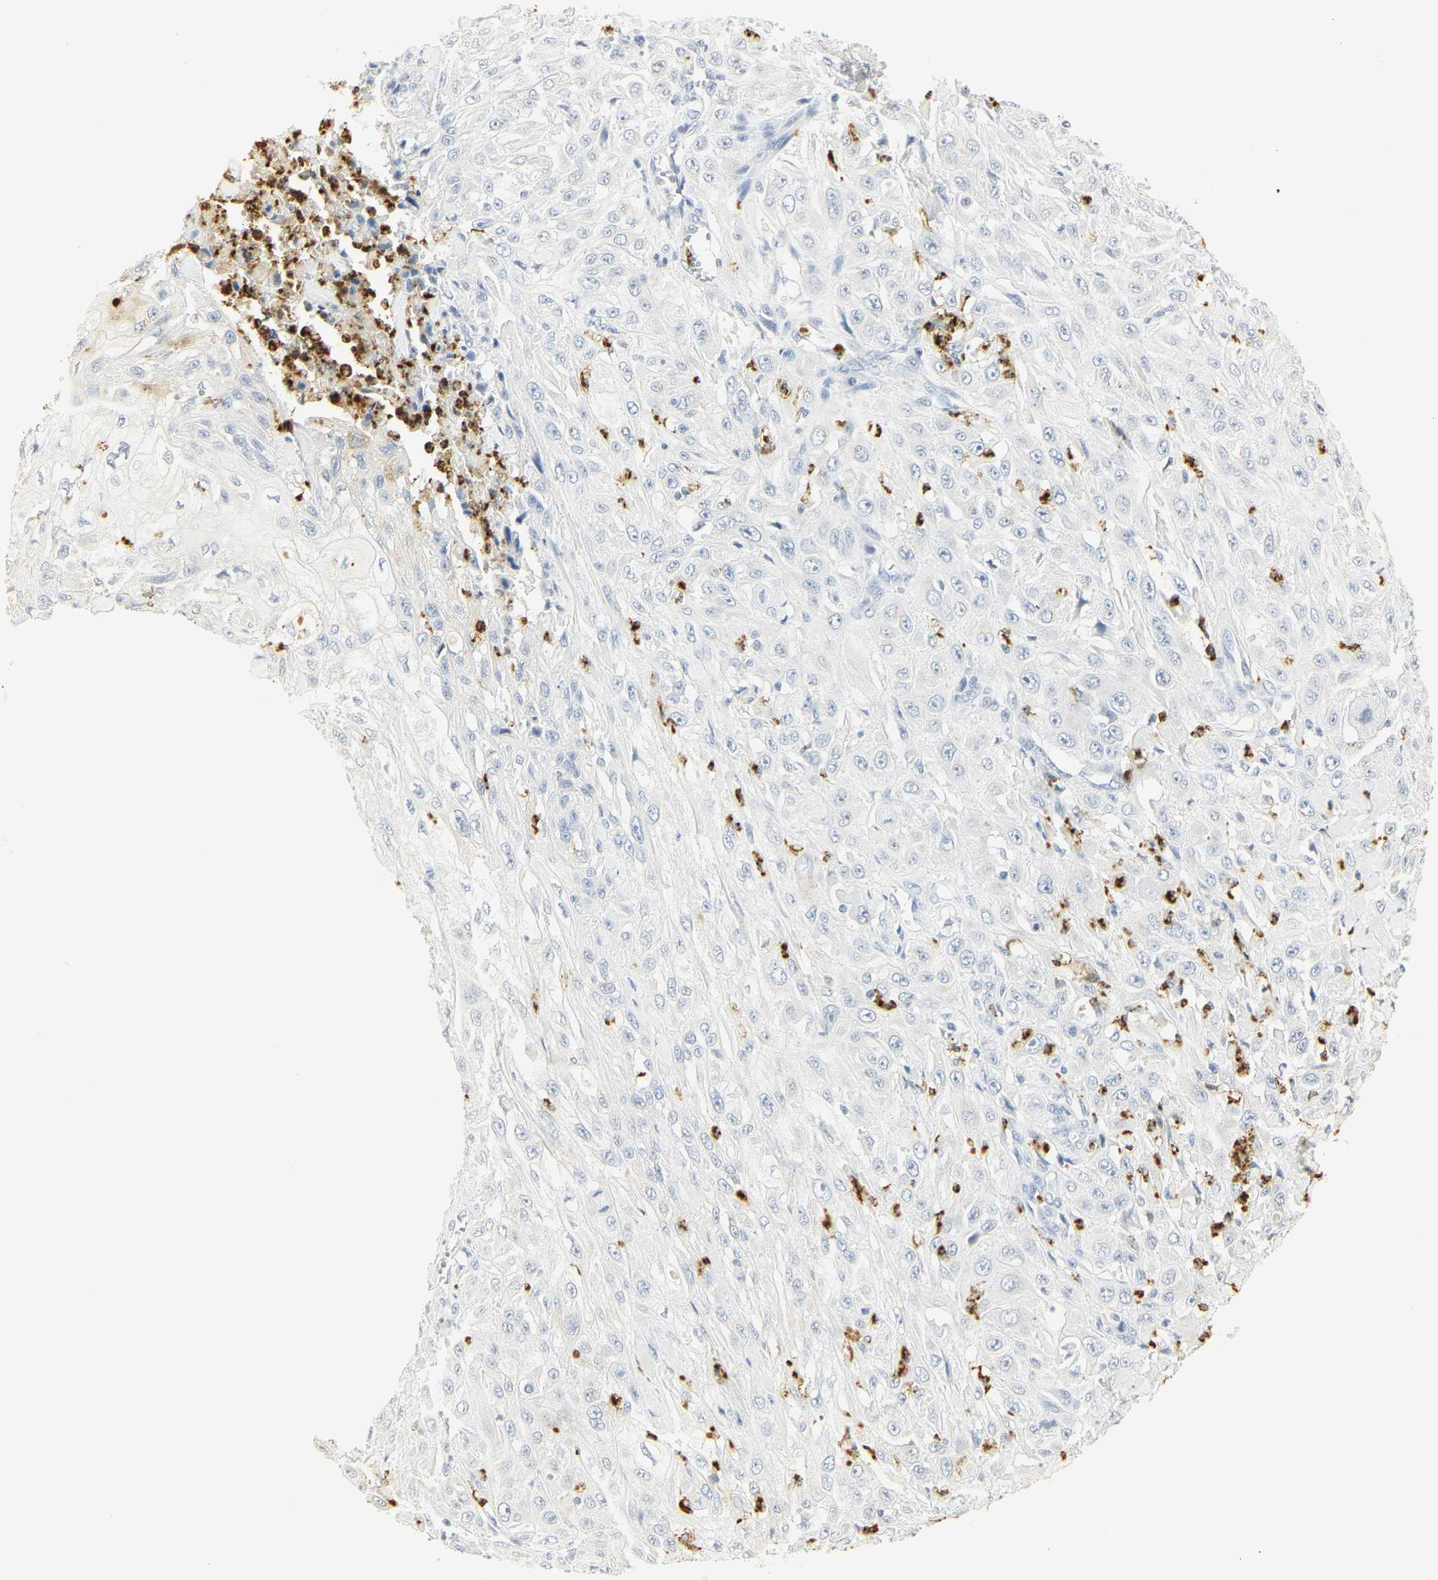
{"staining": {"intensity": "negative", "quantity": "none", "location": "none"}, "tissue": "skin cancer", "cell_type": "Tumor cells", "image_type": "cancer", "snomed": [{"axis": "morphology", "description": "Squamous cell carcinoma, NOS"}, {"axis": "morphology", "description": "Squamous cell carcinoma, metastatic, NOS"}, {"axis": "topography", "description": "Skin"}, {"axis": "topography", "description": "Lymph node"}], "caption": "IHC of human skin cancer (squamous cell carcinoma) exhibits no expression in tumor cells.", "gene": "MPO", "patient": {"sex": "male", "age": 75}}